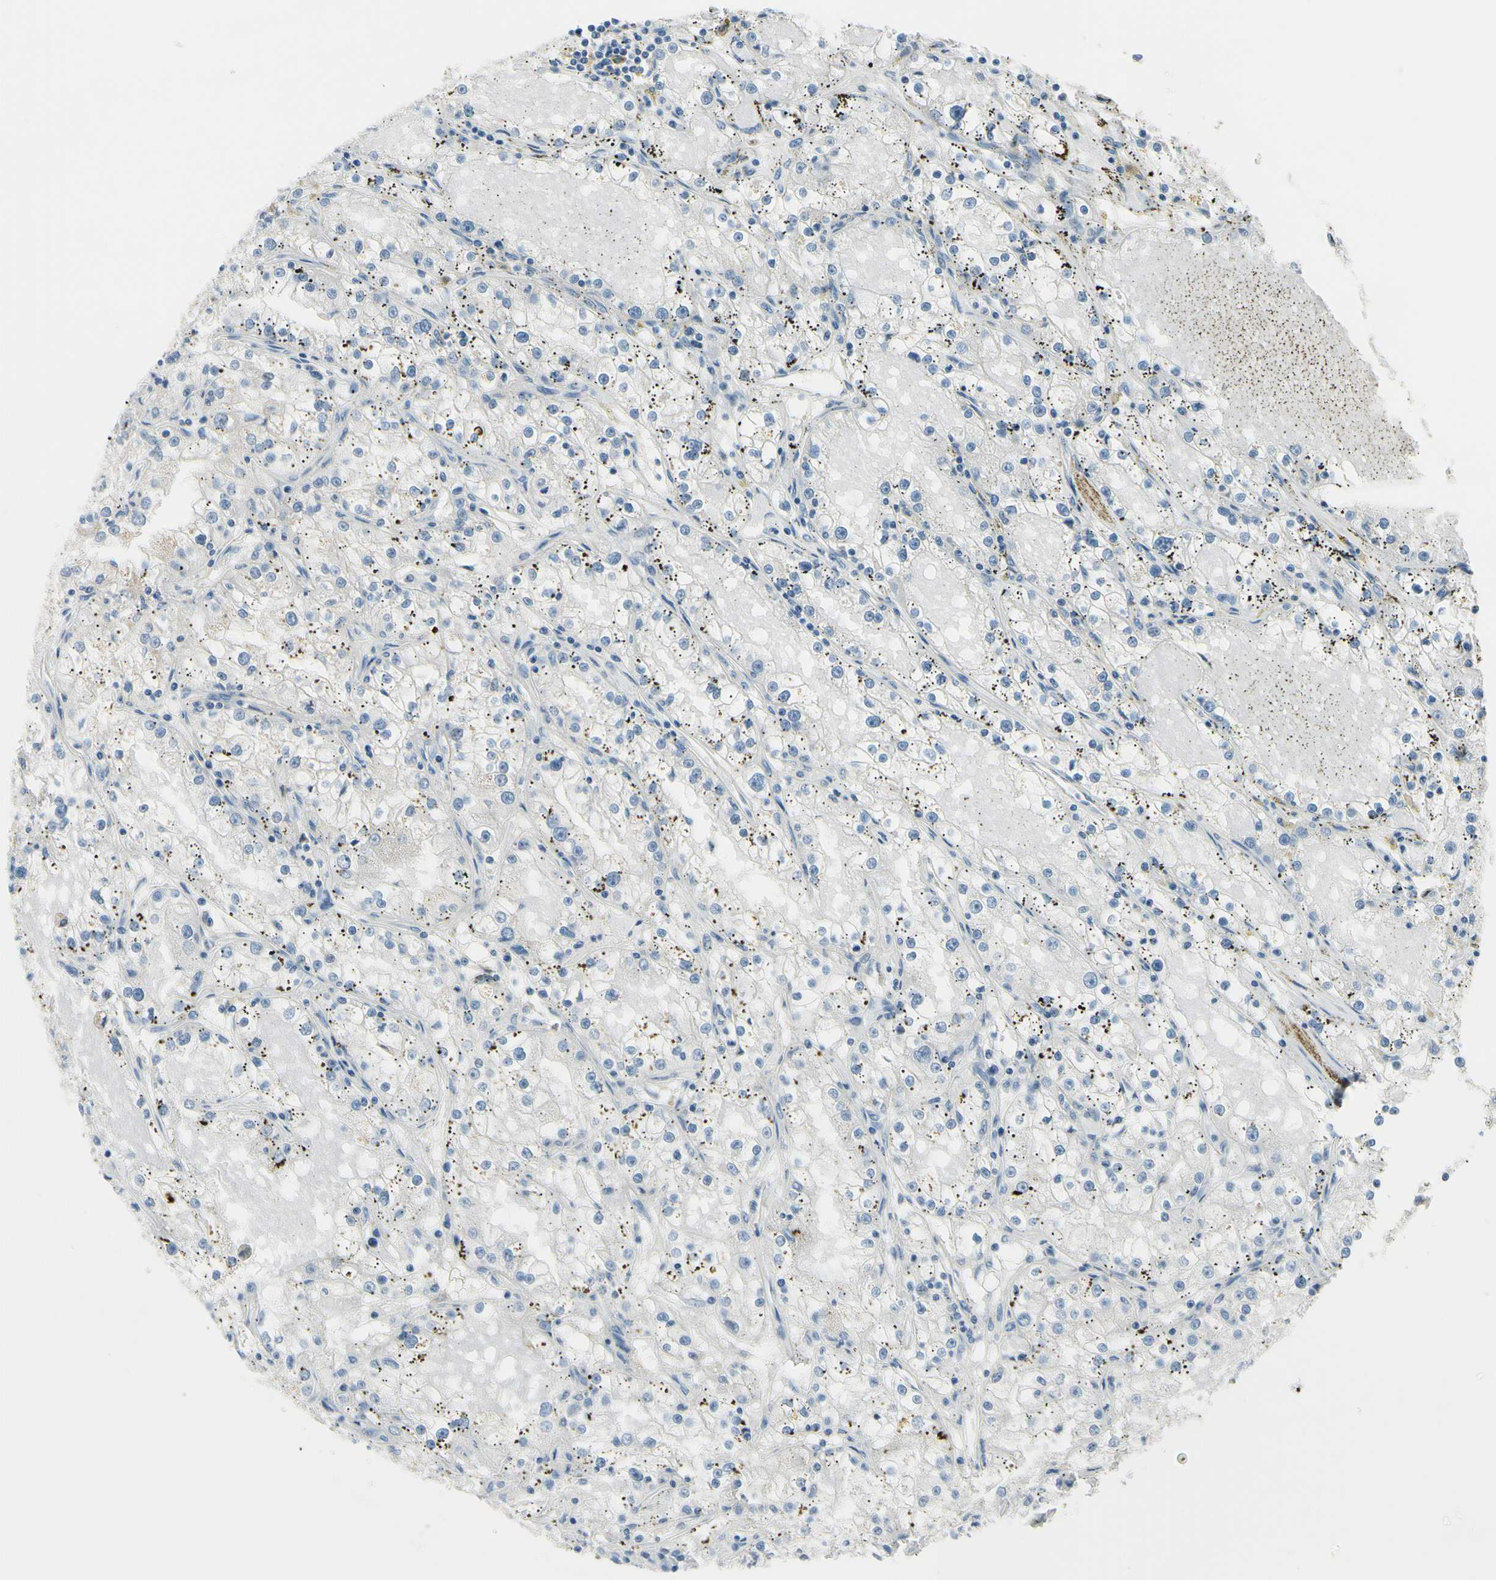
{"staining": {"intensity": "negative", "quantity": "none", "location": "none"}, "tissue": "renal cancer", "cell_type": "Tumor cells", "image_type": "cancer", "snomed": [{"axis": "morphology", "description": "Adenocarcinoma, NOS"}, {"axis": "topography", "description": "Kidney"}], "caption": "A histopathology image of renal adenocarcinoma stained for a protein exhibits no brown staining in tumor cells. (Brightfield microscopy of DAB (3,3'-diaminobenzidine) immunohistochemistry at high magnification).", "gene": "ASB9", "patient": {"sex": "male", "age": 56}}